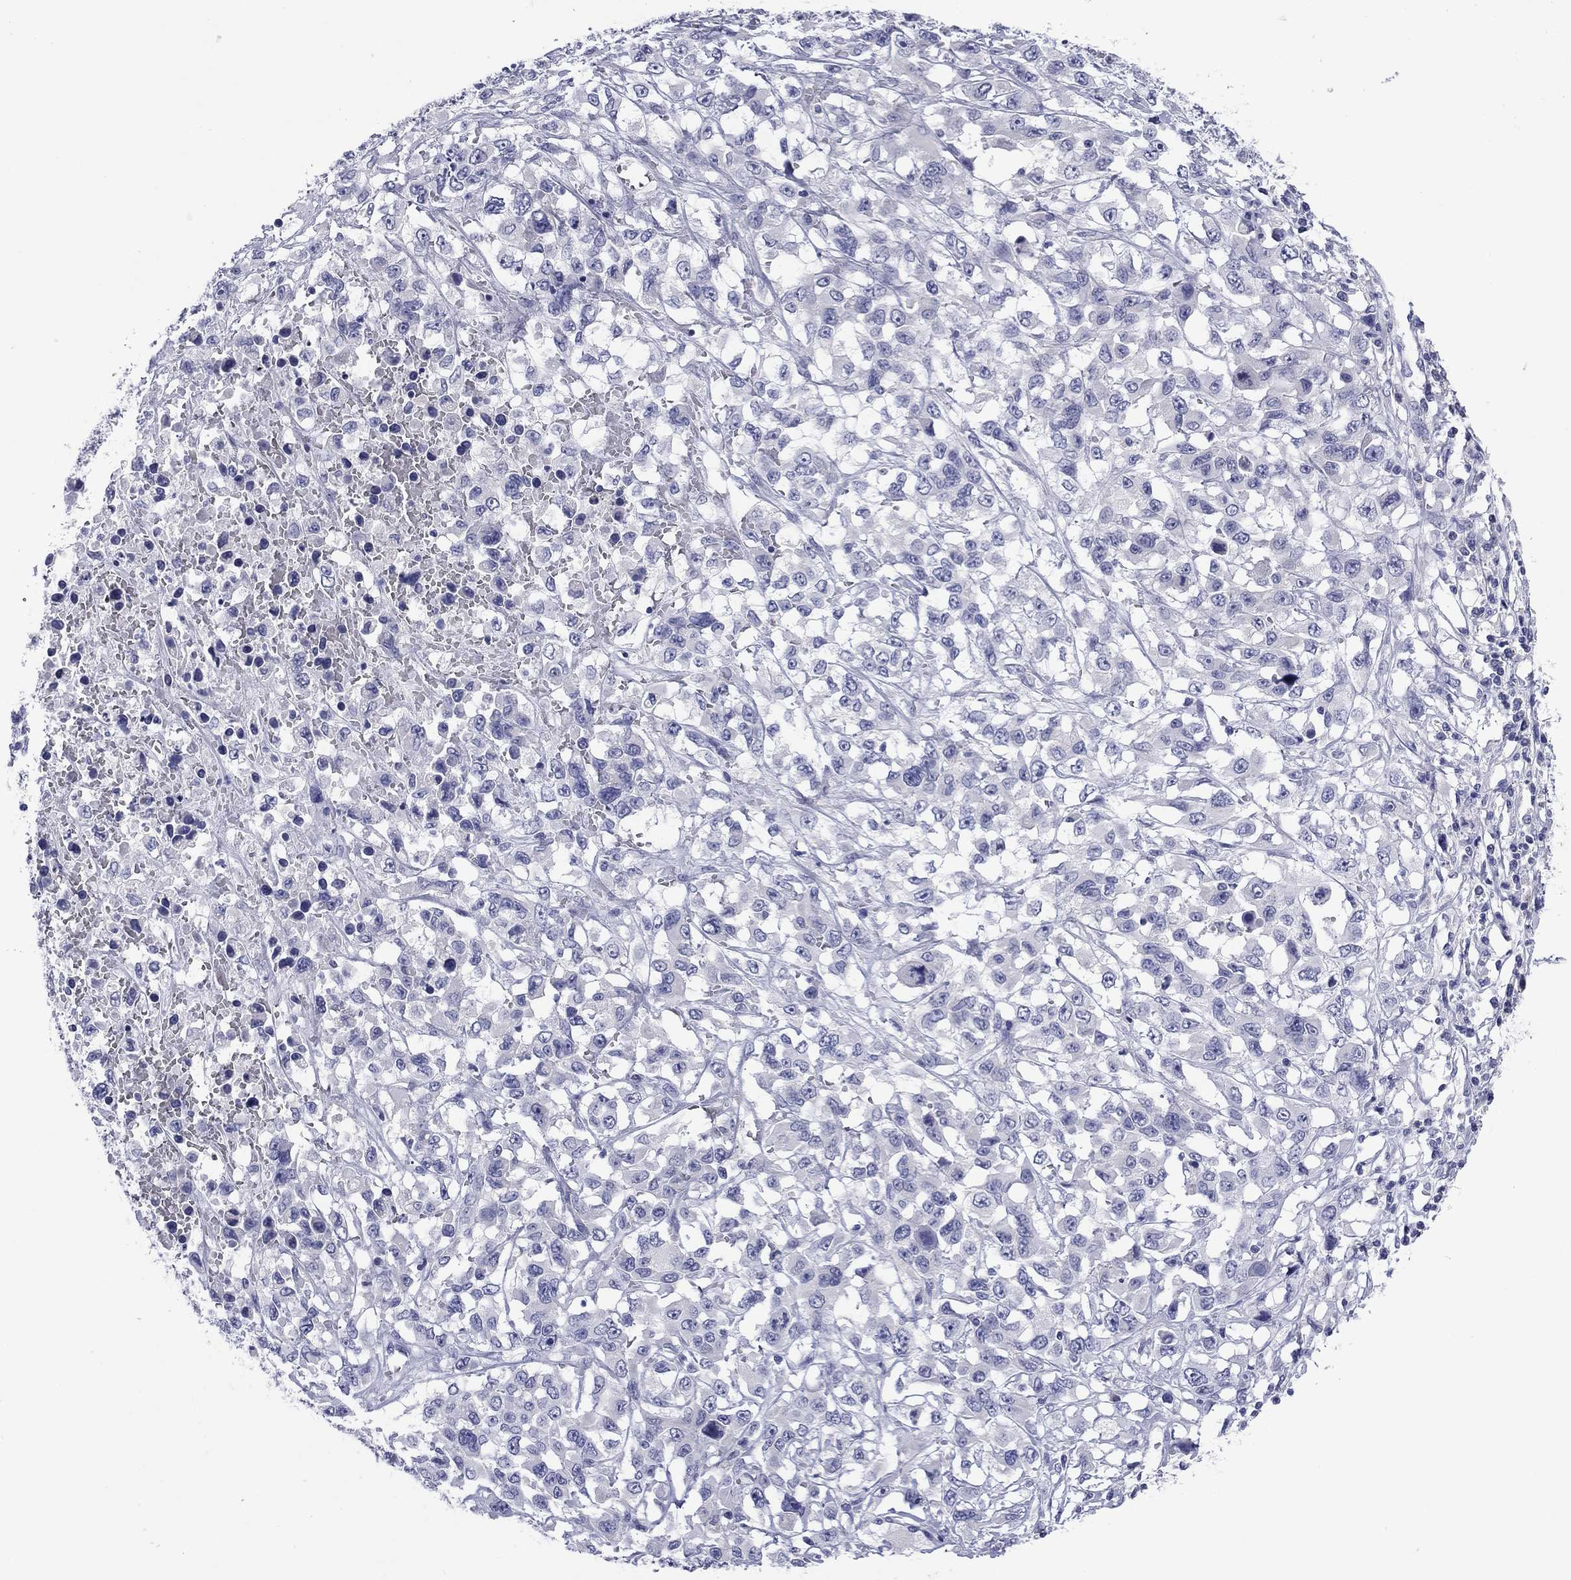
{"staining": {"intensity": "negative", "quantity": "none", "location": "none"}, "tissue": "liver cancer", "cell_type": "Tumor cells", "image_type": "cancer", "snomed": [{"axis": "morphology", "description": "Adenocarcinoma, NOS"}, {"axis": "morphology", "description": "Cholangiocarcinoma"}, {"axis": "topography", "description": "Liver"}], "caption": "Immunohistochemical staining of human liver cancer (cholangiocarcinoma) exhibits no significant expression in tumor cells.", "gene": "ABCC2", "patient": {"sex": "male", "age": 64}}